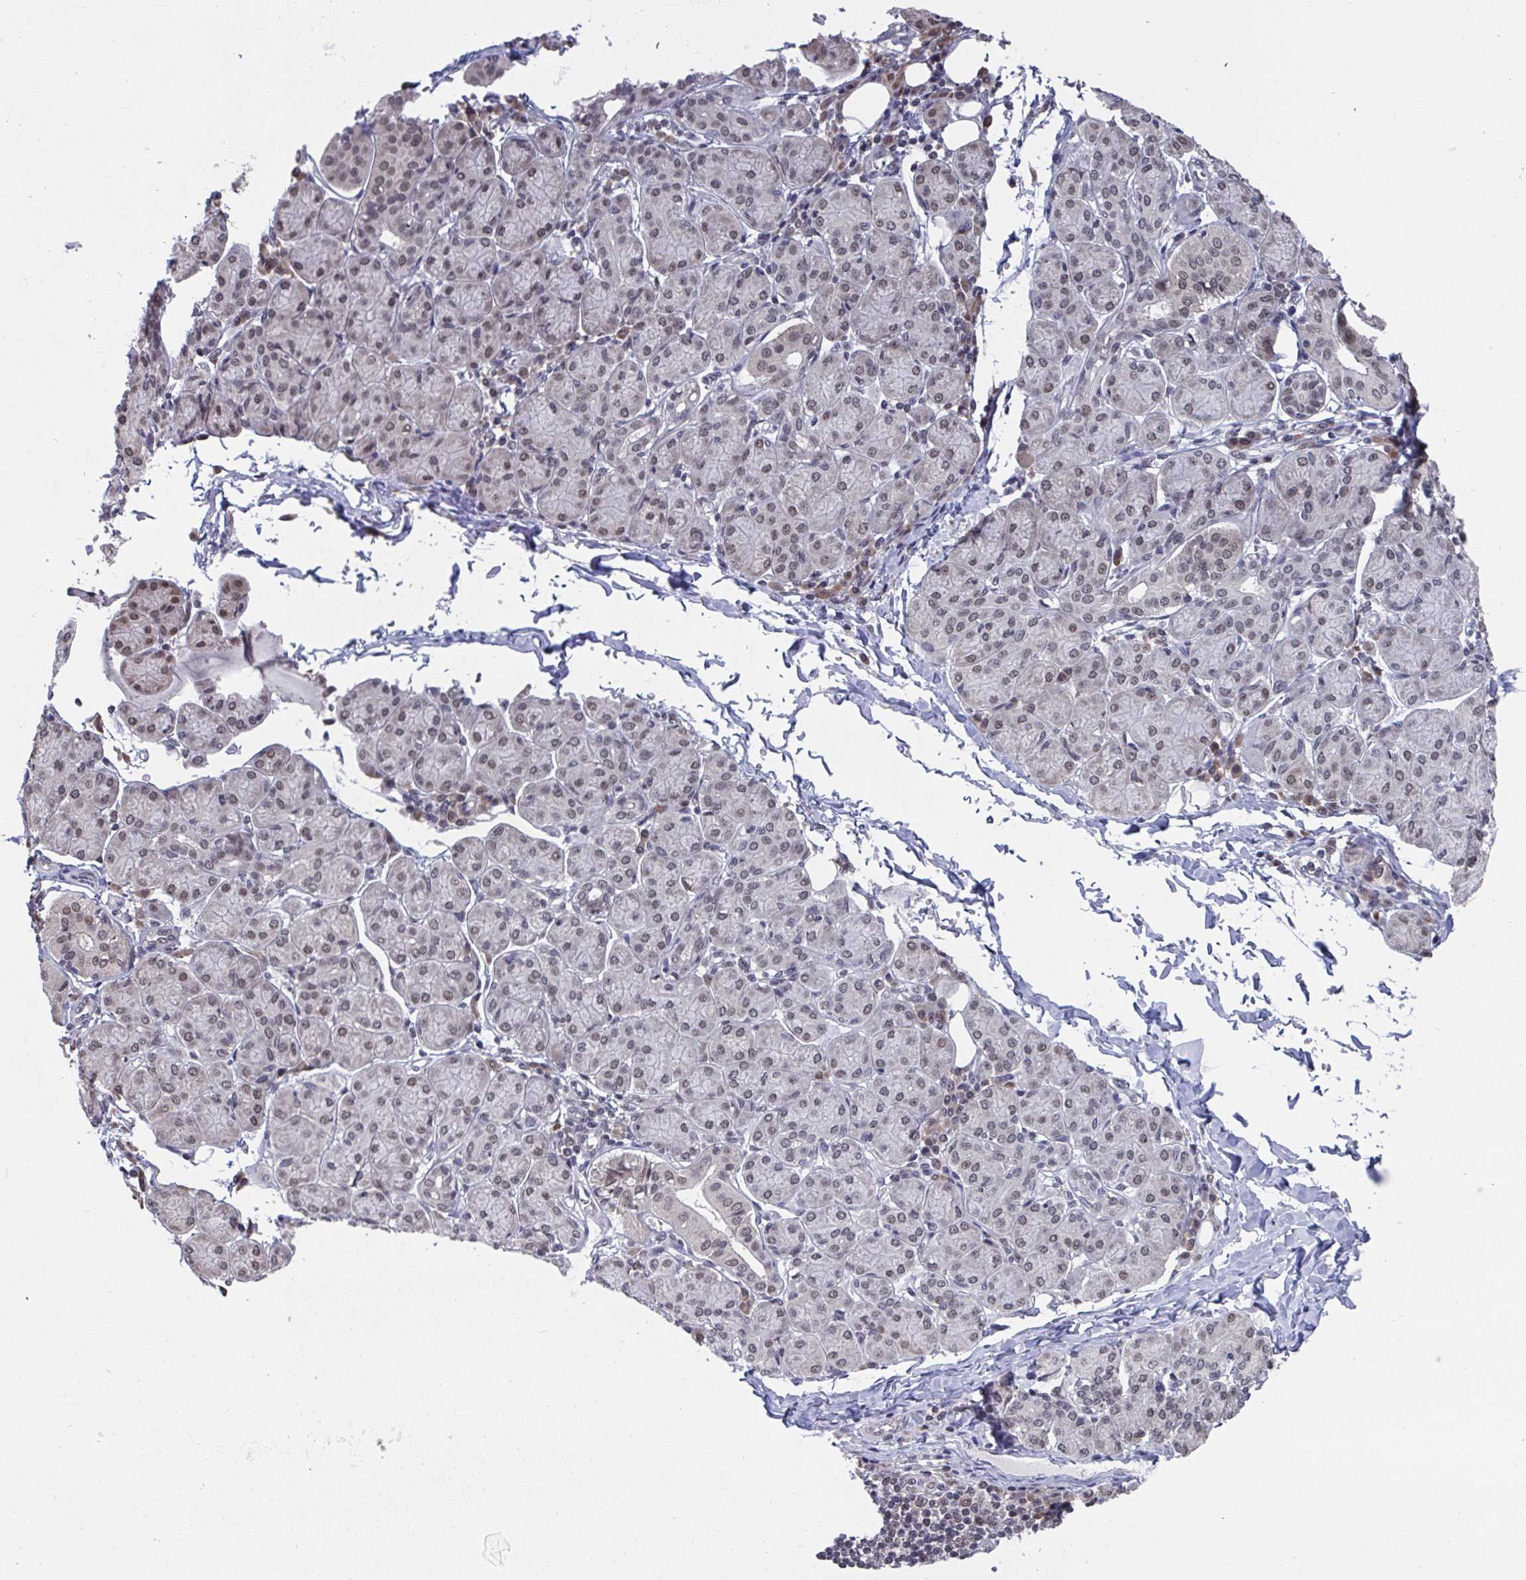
{"staining": {"intensity": "moderate", "quantity": "25%-75%", "location": "nuclear"}, "tissue": "salivary gland", "cell_type": "Glandular cells", "image_type": "normal", "snomed": [{"axis": "morphology", "description": "Normal tissue, NOS"}, {"axis": "morphology", "description": "Inflammation, NOS"}, {"axis": "topography", "description": "Lymph node"}, {"axis": "topography", "description": "Salivary gland"}], "caption": "The photomicrograph demonstrates staining of benign salivary gland, revealing moderate nuclear protein positivity (brown color) within glandular cells. The protein of interest is stained brown, and the nuclei are stained in blue (DAB IHC with brightfield microscopy, high magnification).", "gene": "JMJD1C", "patient": {"sex": "male", "age": 3}}